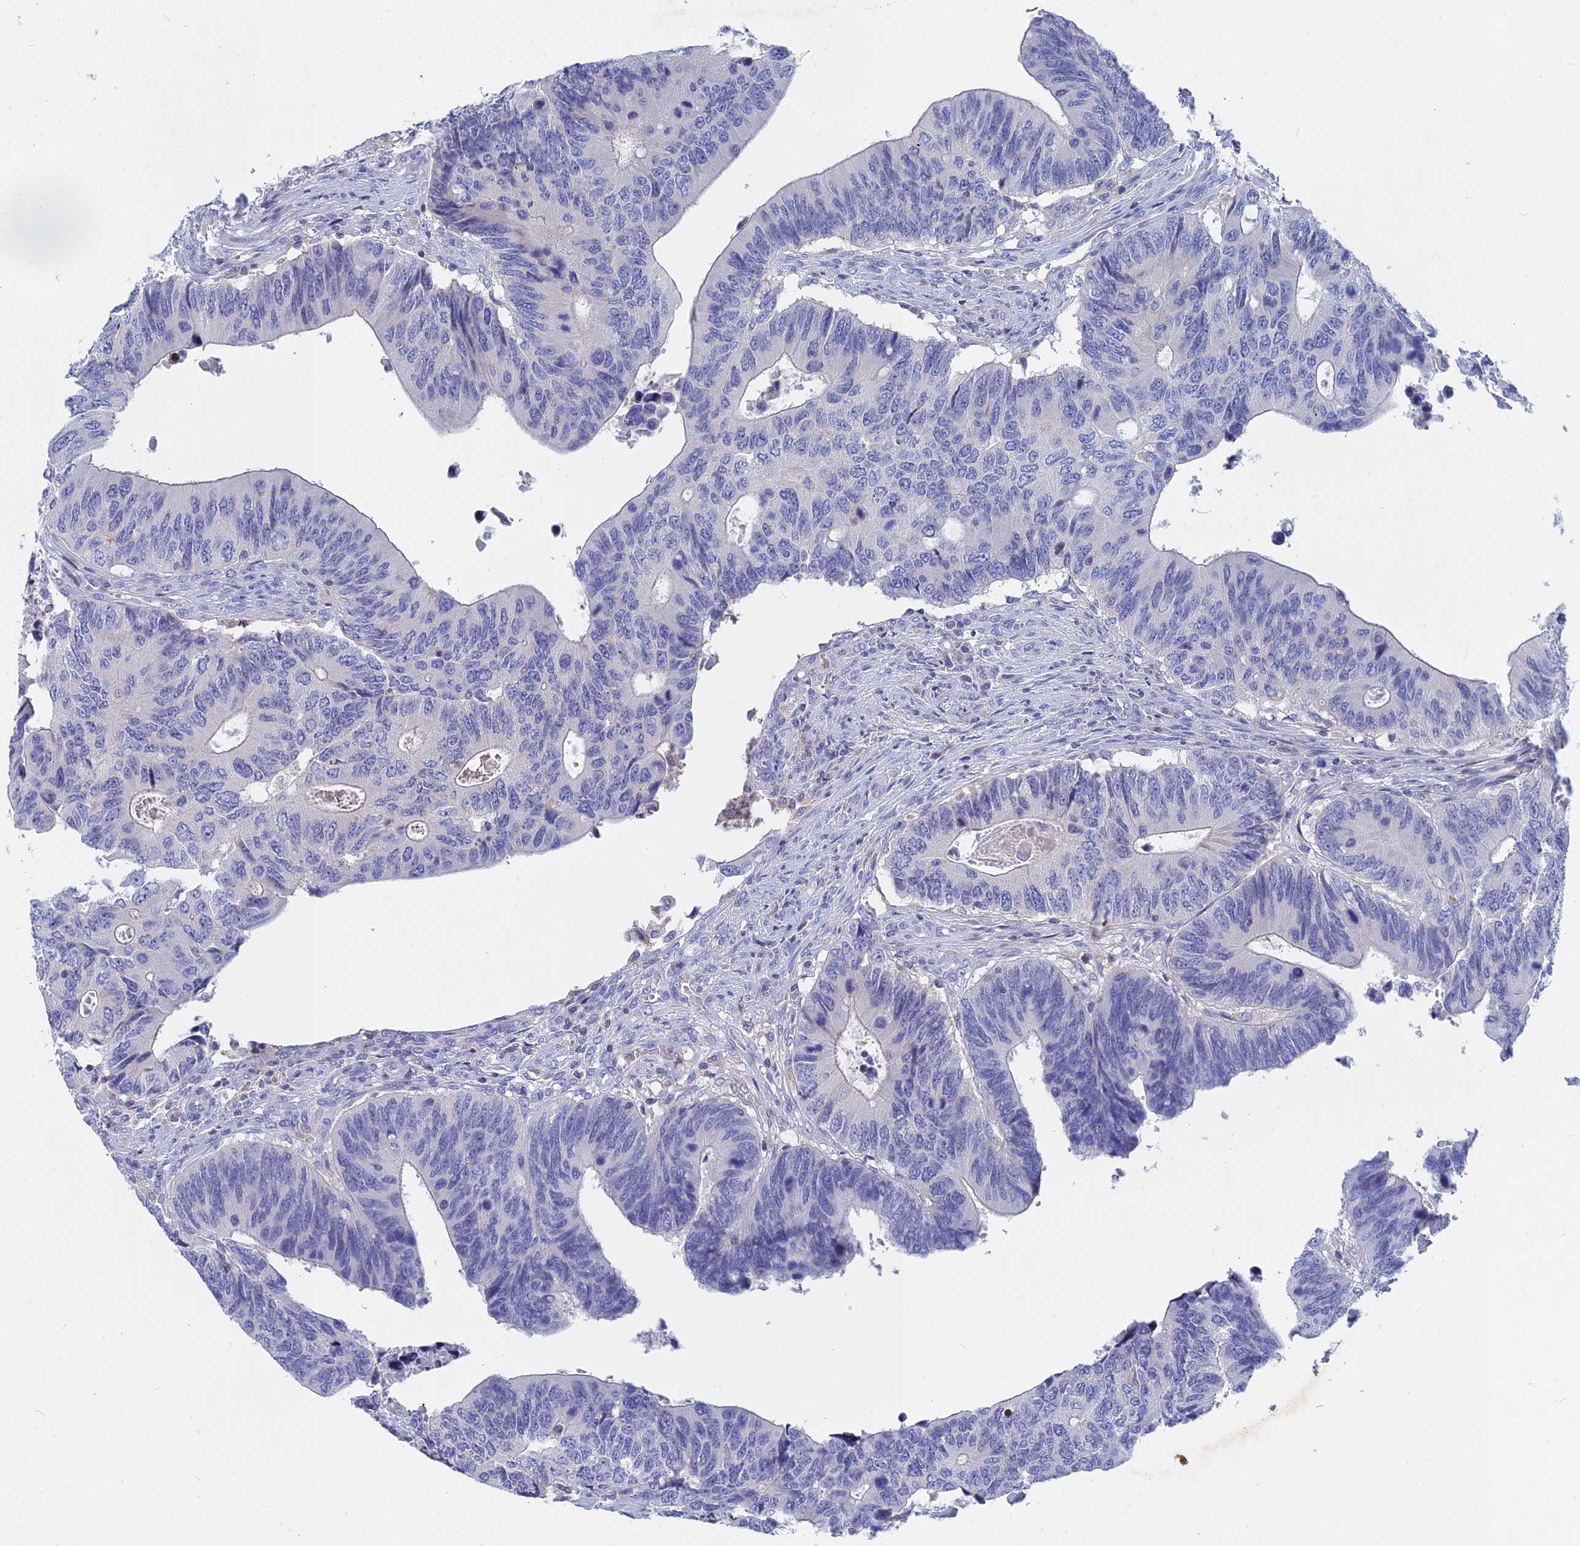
{"staining": {"intensity": "negative", "quantity": "none", "location": "none"}, "tissue": "colorectal cancer", "cell_type": "Tumor cells", "image_type": "cancer", "snomed": [{"axis": "morphology", "description": "Adenocarcinoma, NOS"}, {"axis": "topography", "description": "Colon"}], "caption": "Tumor cells are negative for protein expression in human adenocarcinoma (colorectal). The staining is performed using DAB (3,3'-diaminobenzidine) brown chromogen with nuclei counter-stained in using hematoxylin.", "gene": "ACP7", "patient": {"sex": "male", "age": 87}}